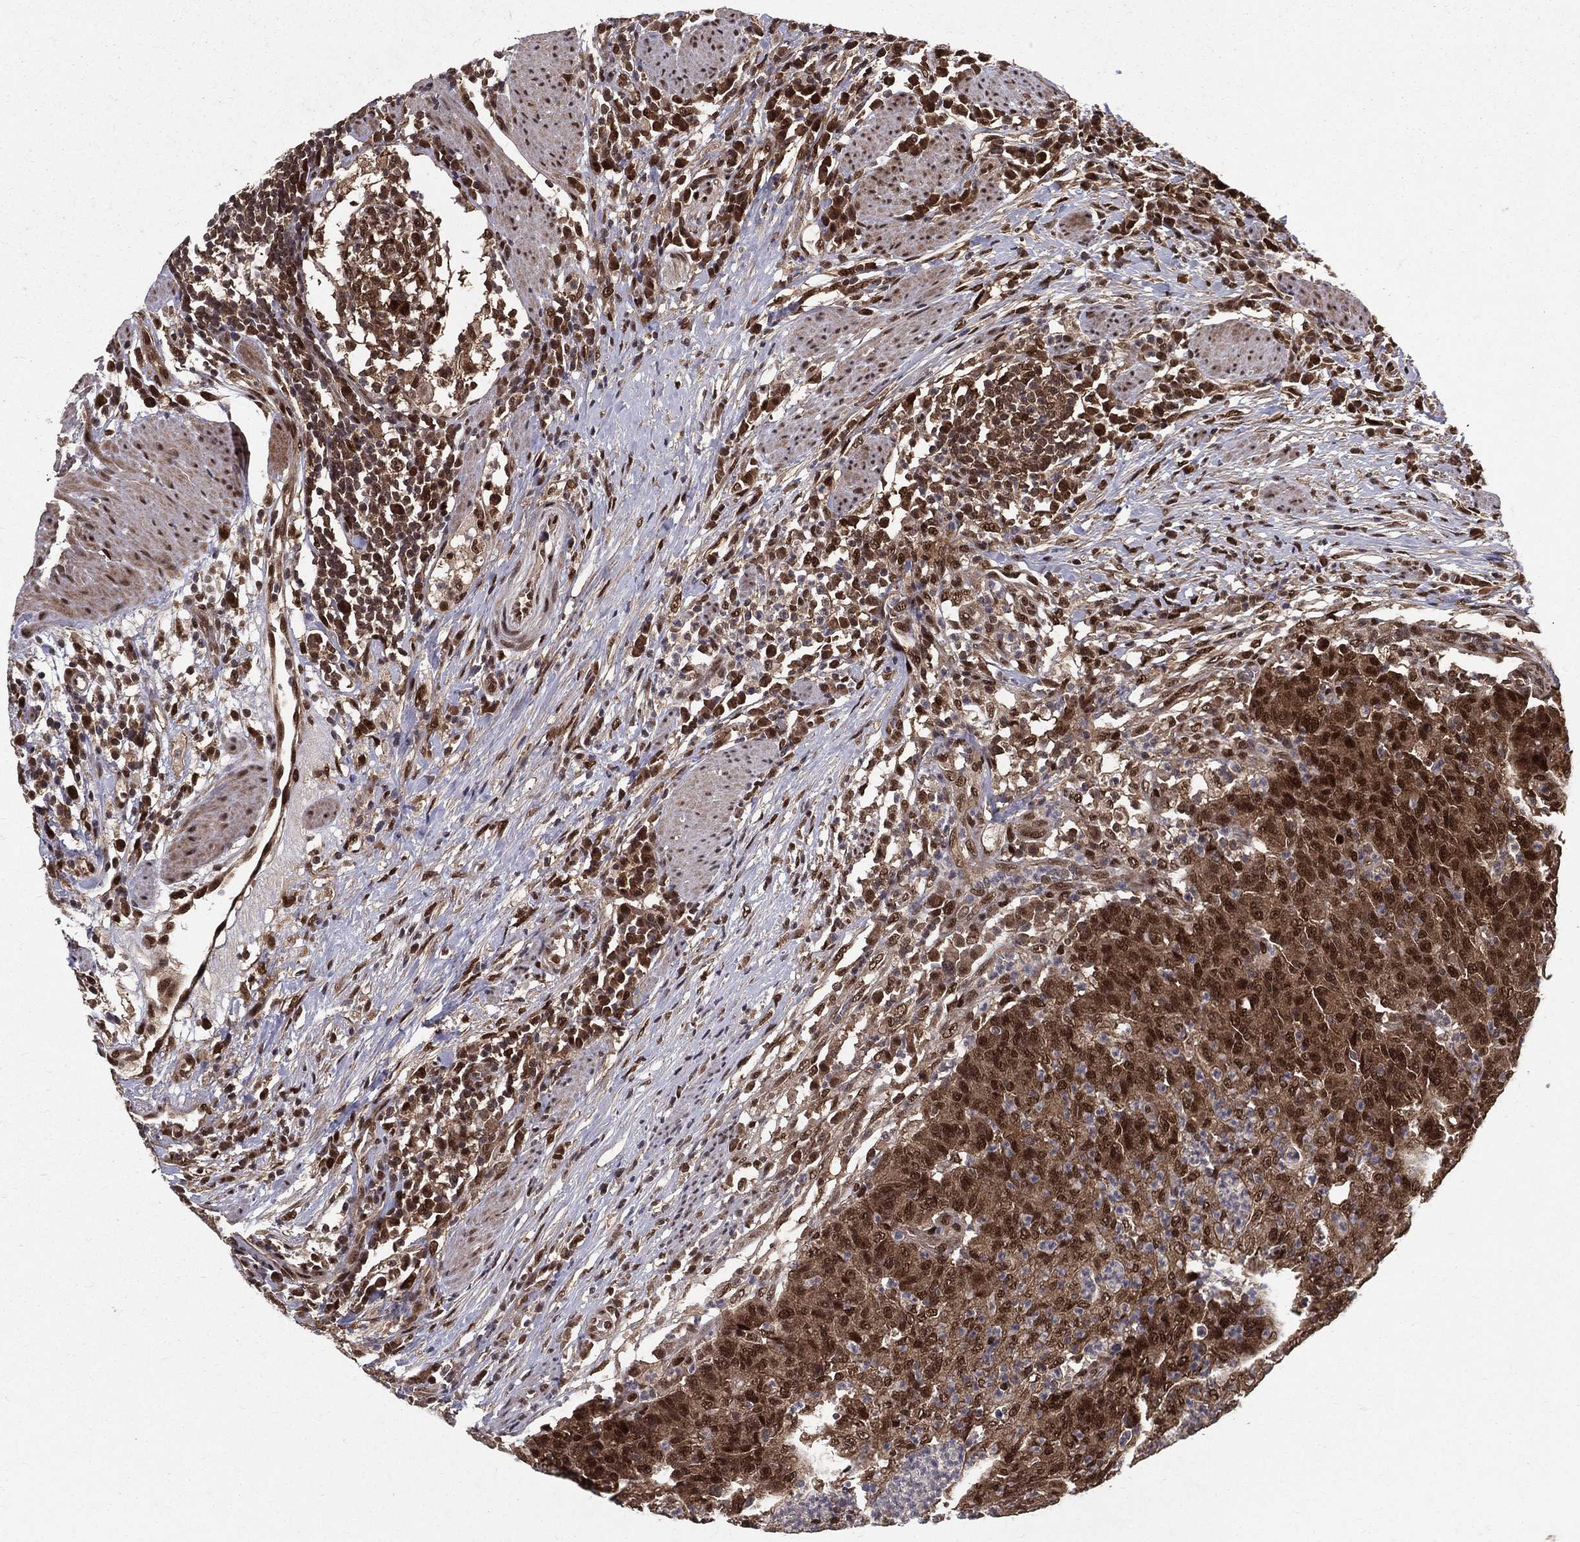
{"staining": {"intensity": "strong", "quantity": "25%-75%", "location": "cytoplasmic/membranous,nuclear"}, "tissue": "colorectal cancer", "cell_type": "Tumor cells", "image_type": "cancer", "snomed": [{"axis": "morphology", "description": "Adenocarcinoma, NOS"}, {"axis": "topography", "description": "Colon"}], "caption": "DAB immunohistochemical staining of human colorectal adenocarcinoma shows strong cytoplasmic/membranous and nuclear protein staining in approximately 25%-75% of tumor cells.", "gene": "CARM1", "patient": {"sex": "male", "age": 70}}